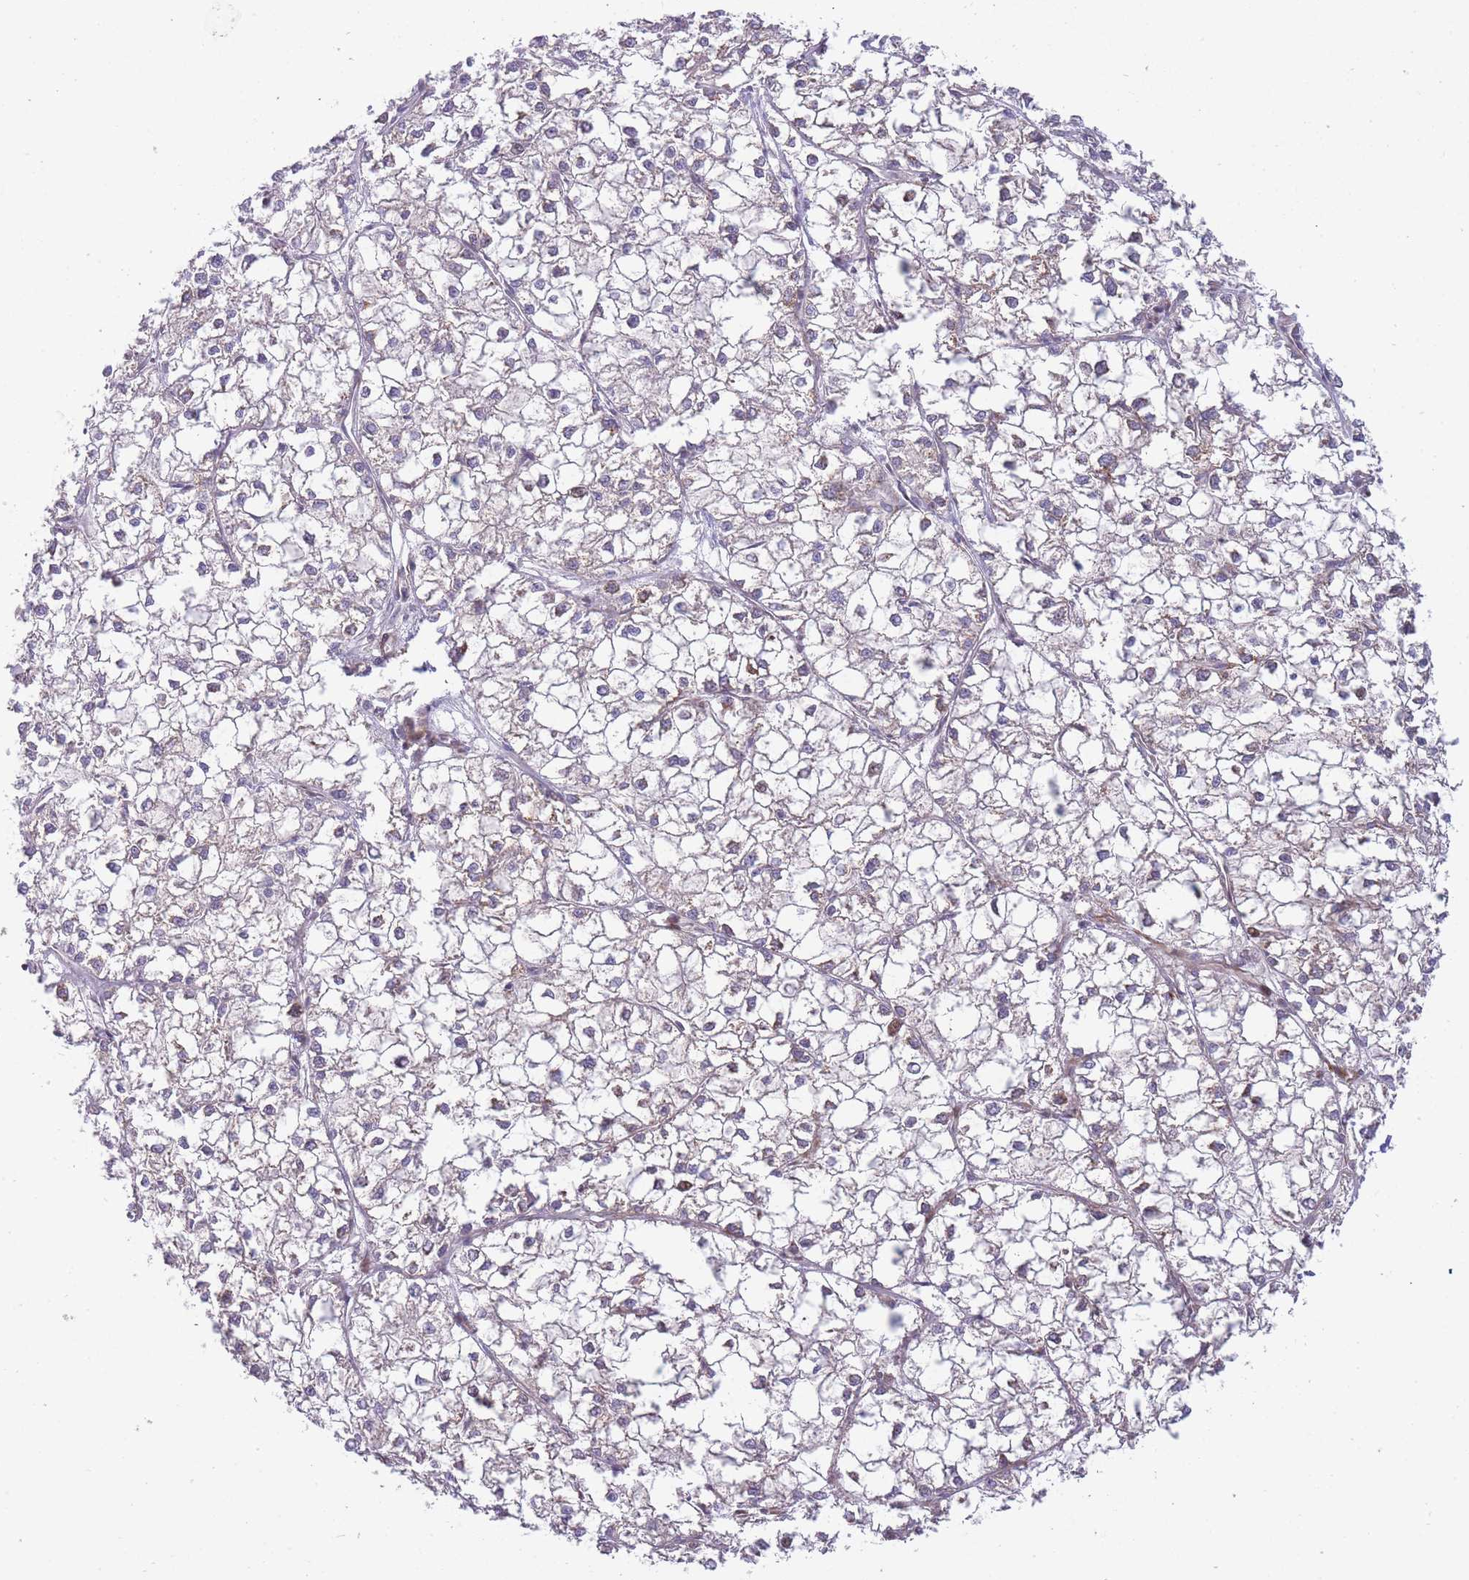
{"staining": {"intensity": "negative", "quantity": "none", "location": "none"}, "tissue": "liver cancer", "cell_type": "Tumor cells", "image_type": "cancer", "snomed": [{"axis": "morphology", "description": "Carcinoma, Hepatocellular, NOS"}, {"axis": "topography", "description": "Liver"}], "caption": "The photomicrograph exhibits no significant positivity in tumor cells of liver hepatocellular carcinoma.", "gene": "ATP5MC2", "patient": {"sex": "female", "age": 43}}